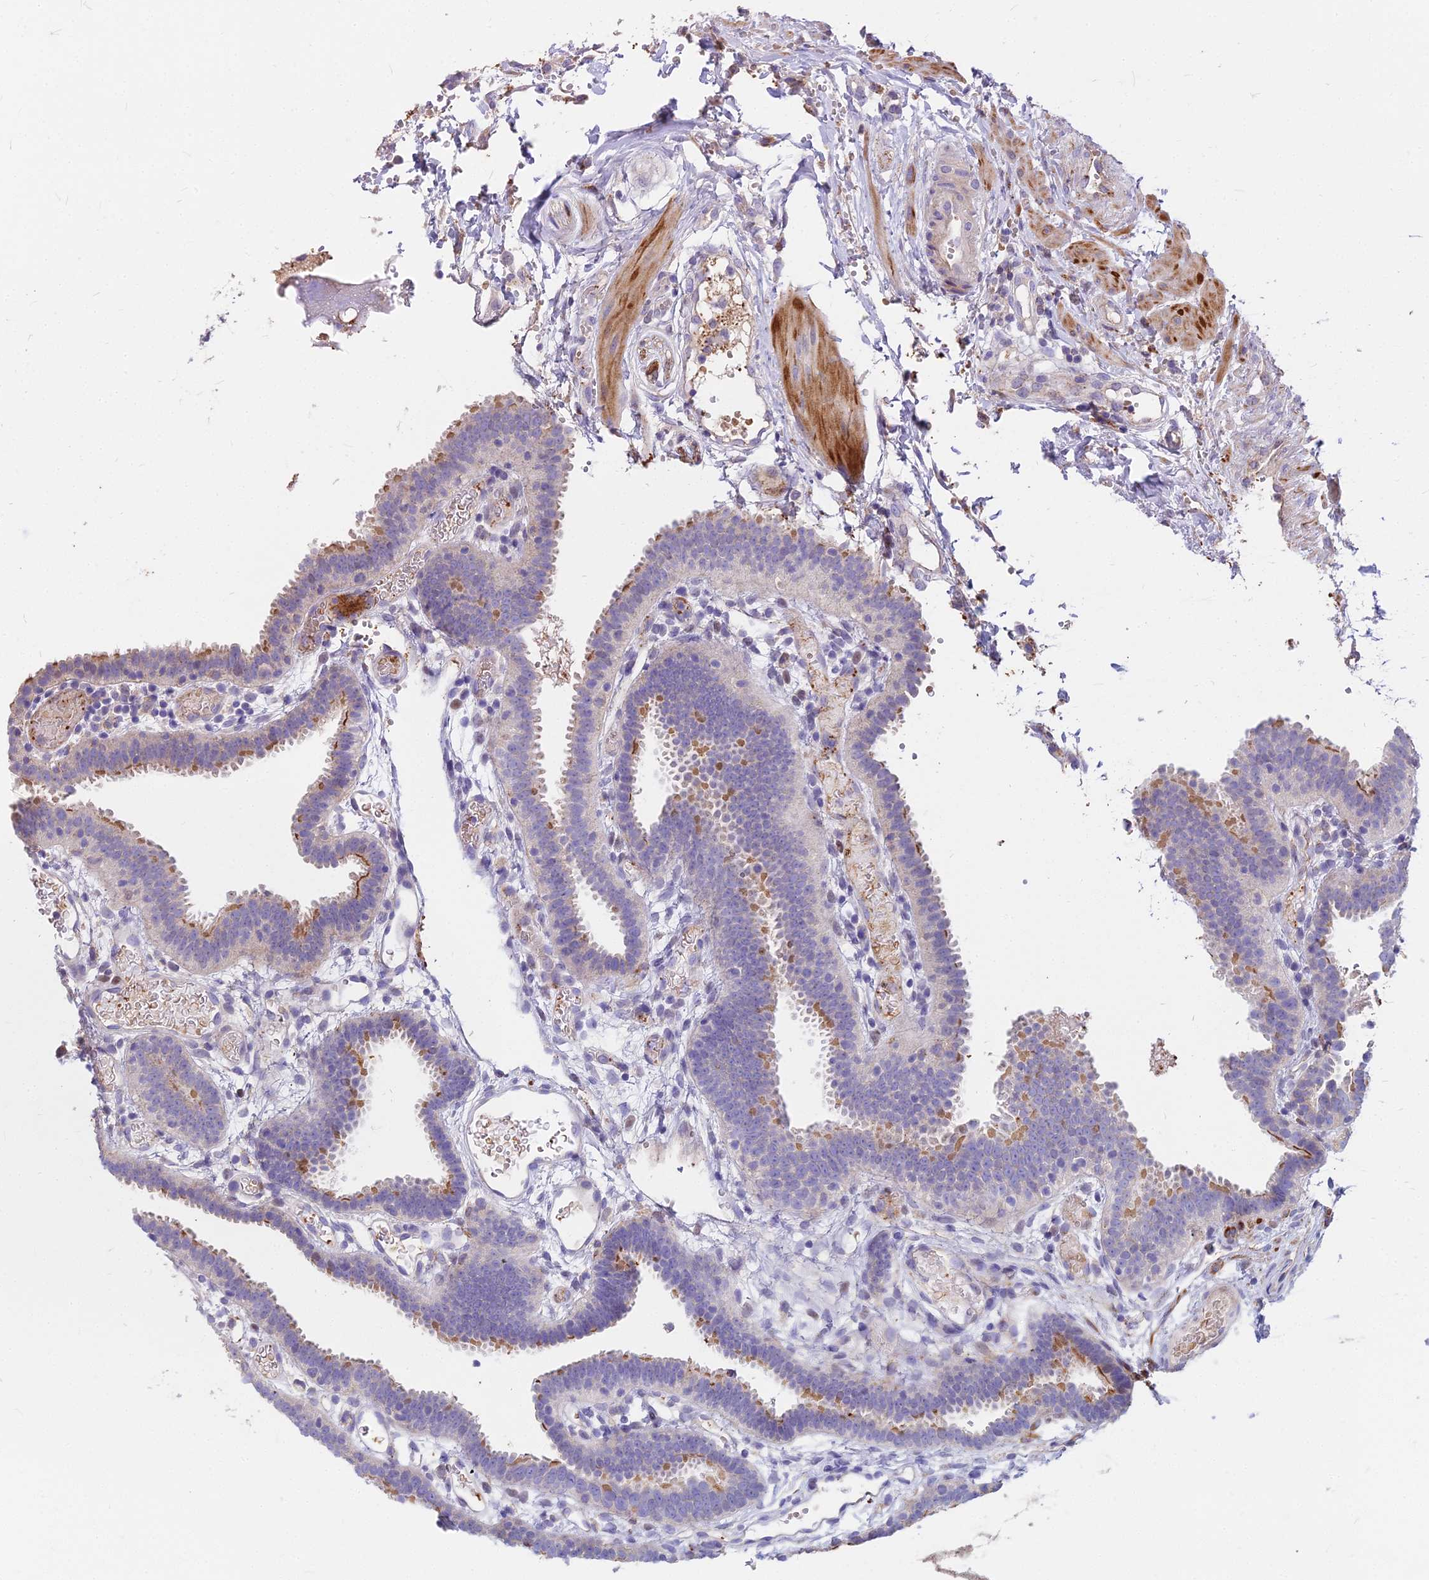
{"staining": {"intensity": "moderate", "quantity": "25%-75%", "location": "cytoplasmic/membranous"}, "tissue": "fallopian tube", "cell_type": "Glandular cells", "image_type": "normal", "snomed": [{"axis": "morphology", "description": "Normal tissue, NOS"}, {"axis": "topography", "description": "Fallopian tube"}], "caption": "Immunohistochemical staining of unremarkable fallopian tube demonstrates medium levels of moderate cytoplasmic/membranous positivity in approximately 25%-75% of glandular cells.", "gene": "FRMPD1", "patient": {"sex": "female", "age": 37}}